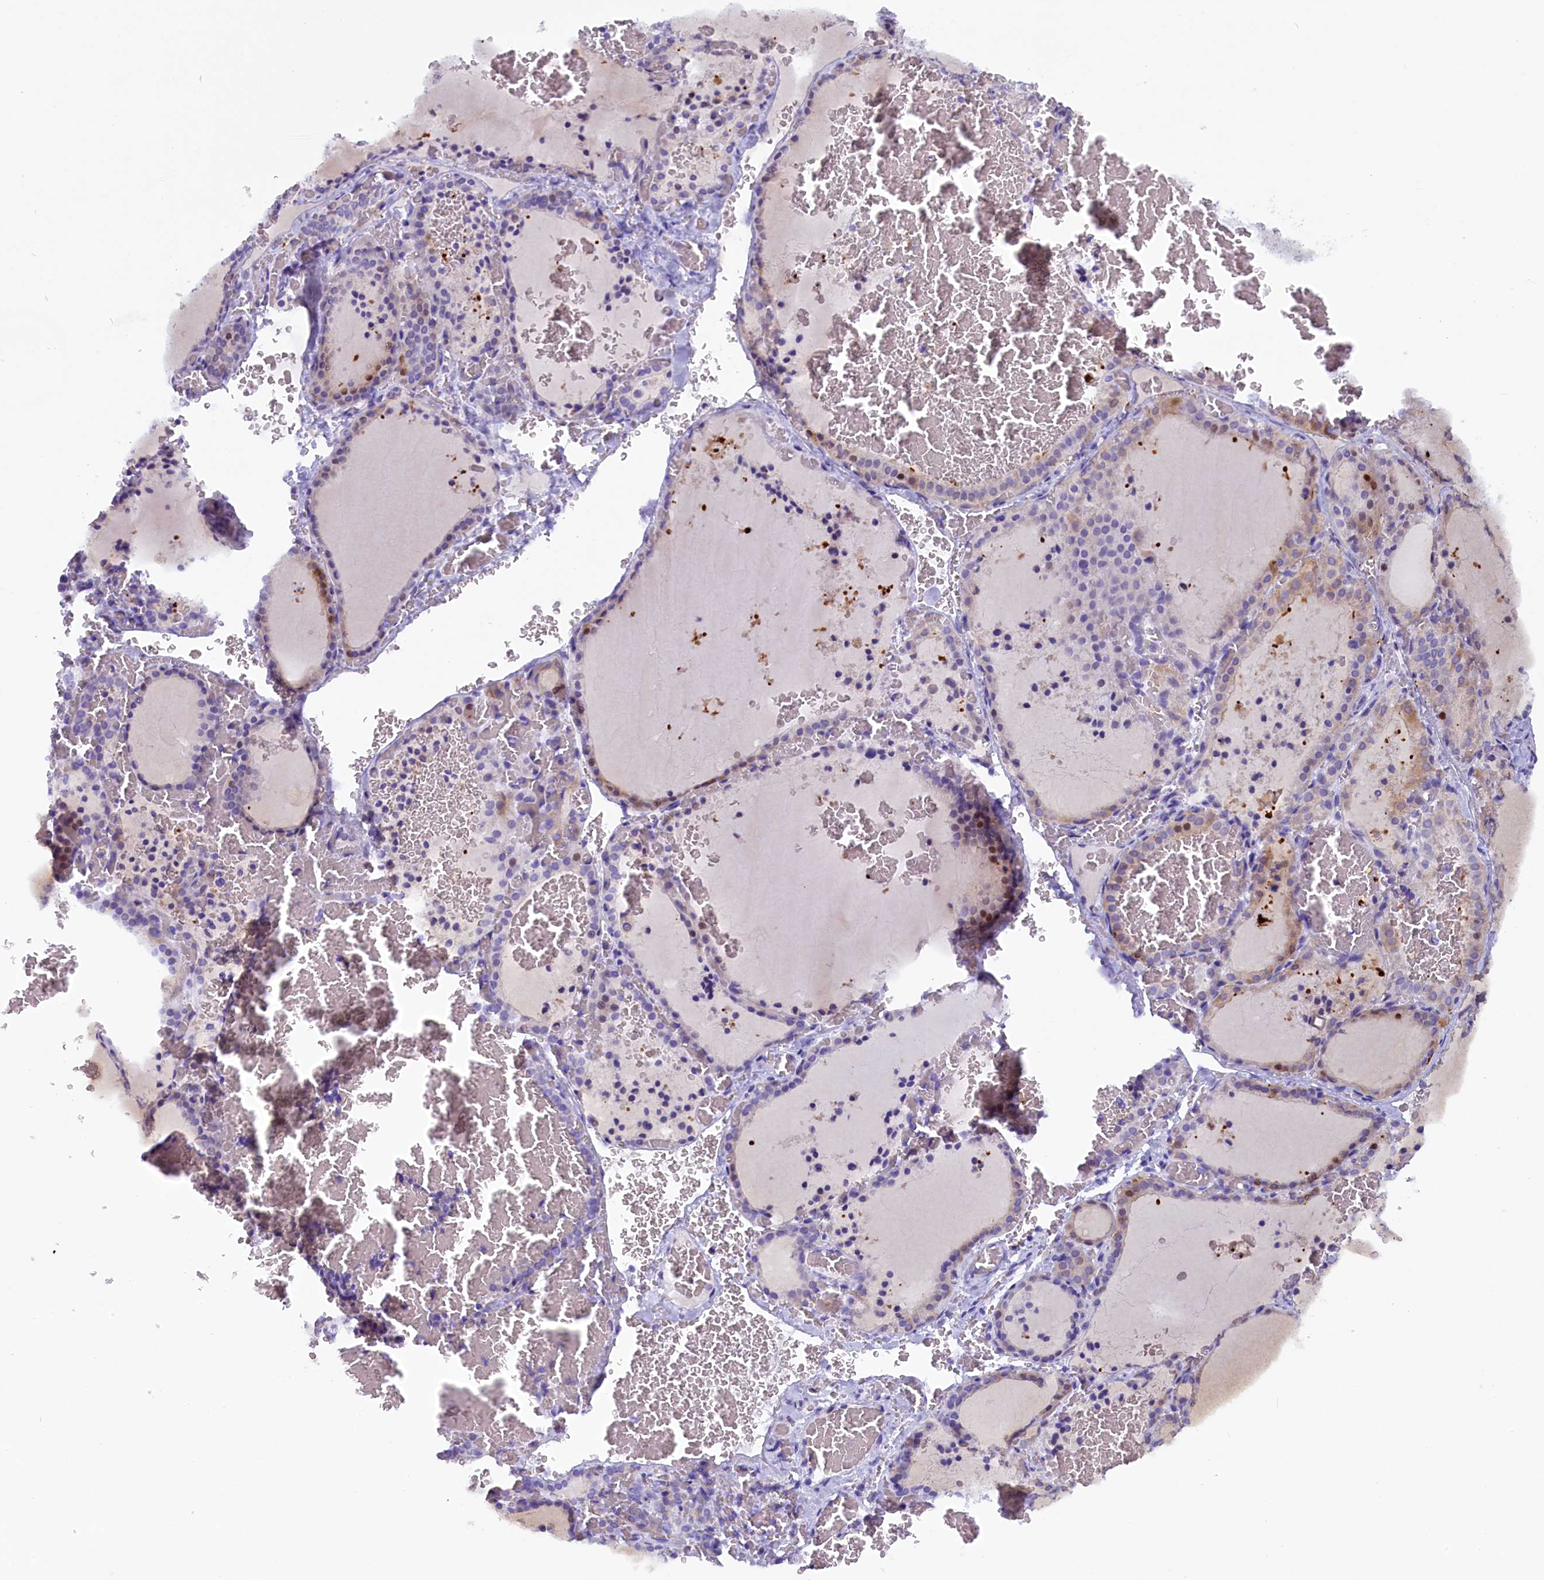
{"staining": {"intensity": "moderate", "quantity": "<25%", "location": "cytoplasmic/membranous"}, "tissue": "thyroid gland", "cell_type": "Glandular cells", "image_type": "normal", "snomed": [{"axis": "morphology", "description": "Normal tissue, NOS"}, {"axis": "topography", "description": "Thyroid gland"}], "caption": "IHC staining of benign thyroid gland, which shows low levels of moderate cytoplasmic/membranous expression in about <25% of glandular cells indicating moderate cytoplasmic/membranous protein expression. The staining was performed using DAB (brown) for protein detection and nuclei were counterstained in hematoxylin (blue).", "gene": "RTTN", "patient": {"sex": "female", "age": 39}}